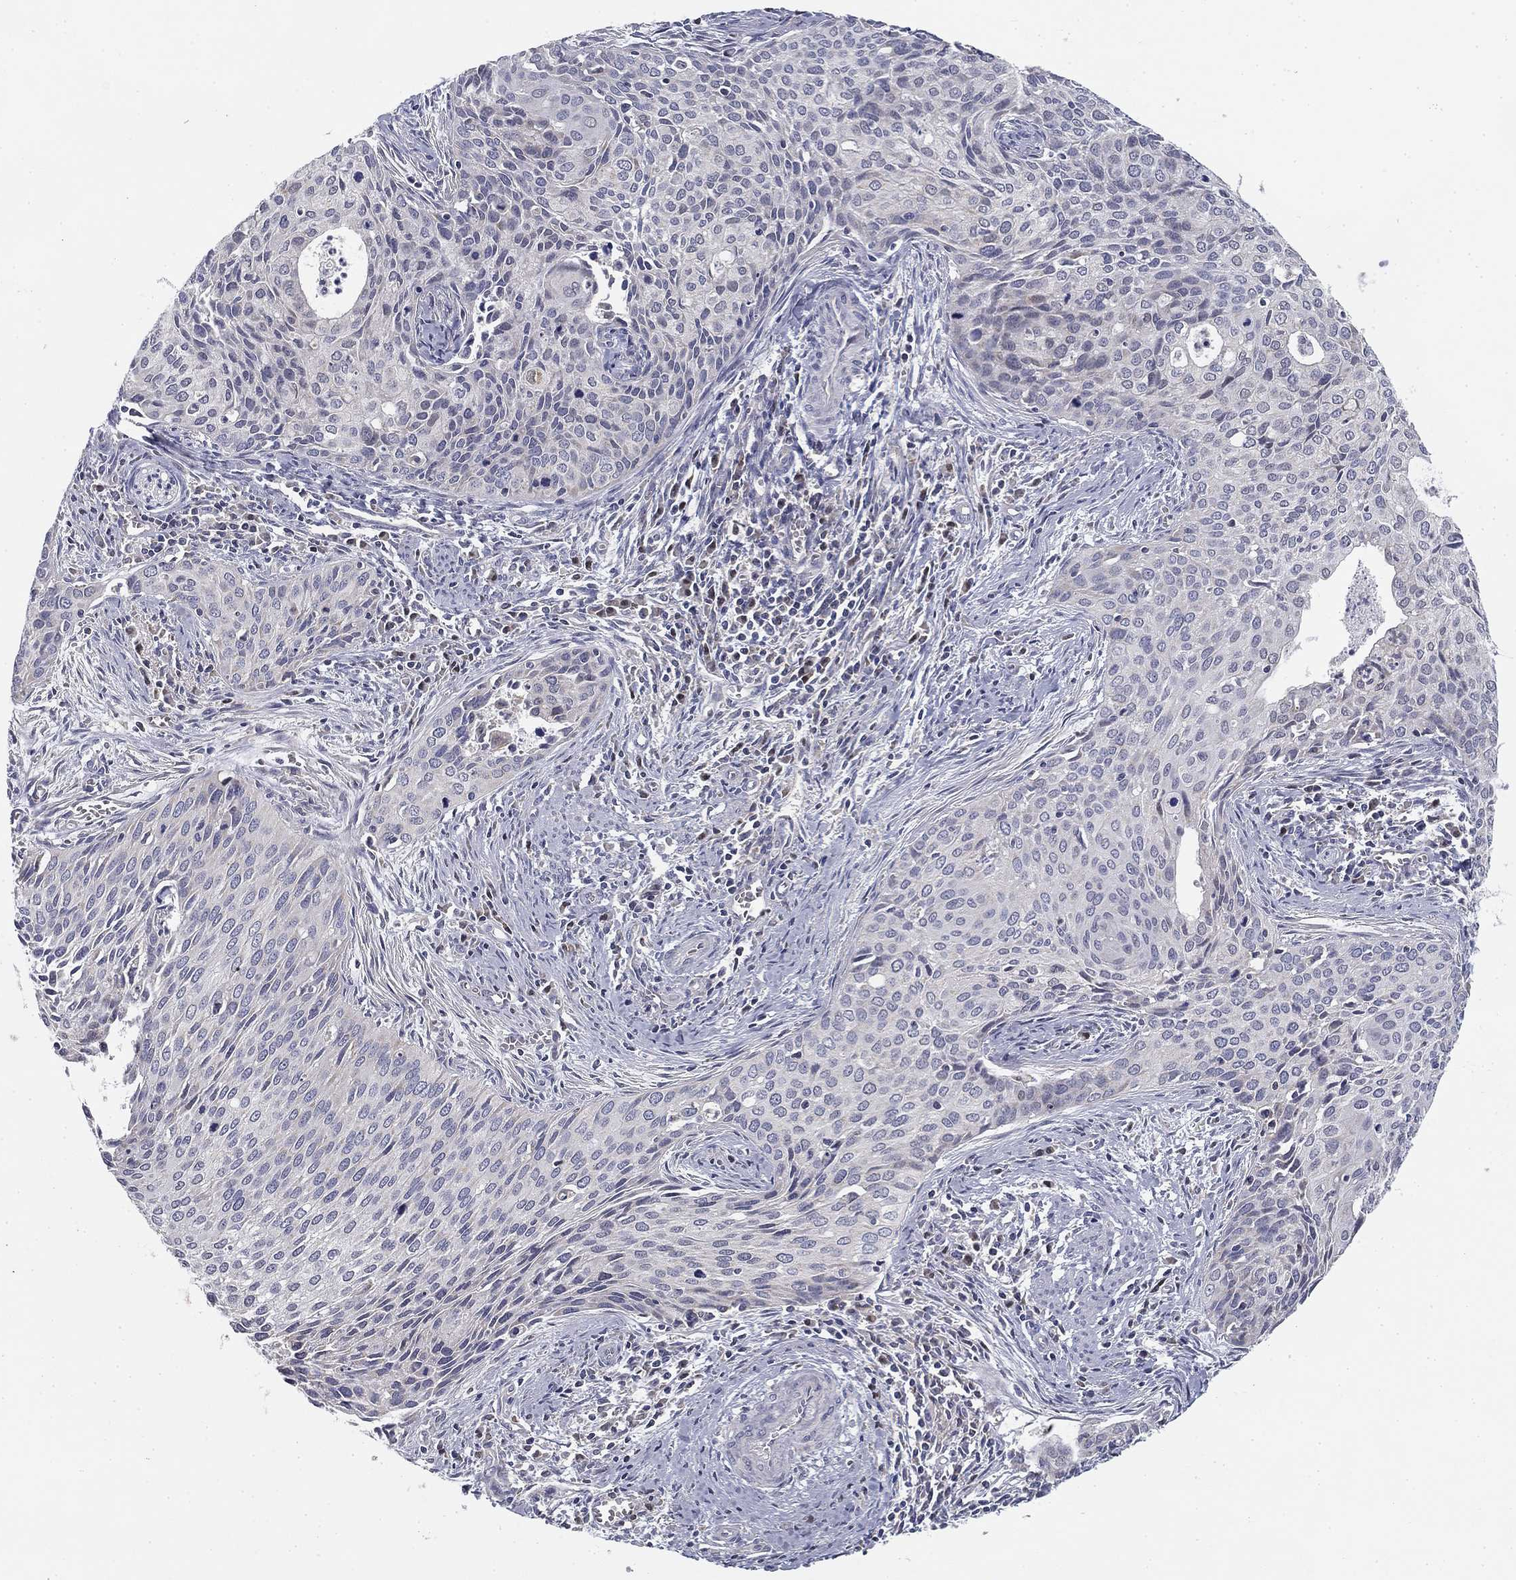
{"staining": {"intensity": "negative", "quantity": "none", "location": "none"}, "tissue": "cervical cancer", "cell_type": "Tumor cells", "image_type": "cancer", "snomed": [{"axis": "morphology", "description": "Squamous cell carcinoma, NOS"}, {"axis": "topography", "description": "Cervix"}], "caption": "Cervical cancer (squamous cell carcinoma) stained for a protein using IHC shows no expression tumor cells.", "gene": "SLC2A9", "patient": {"sex": "female", "age": 29}}